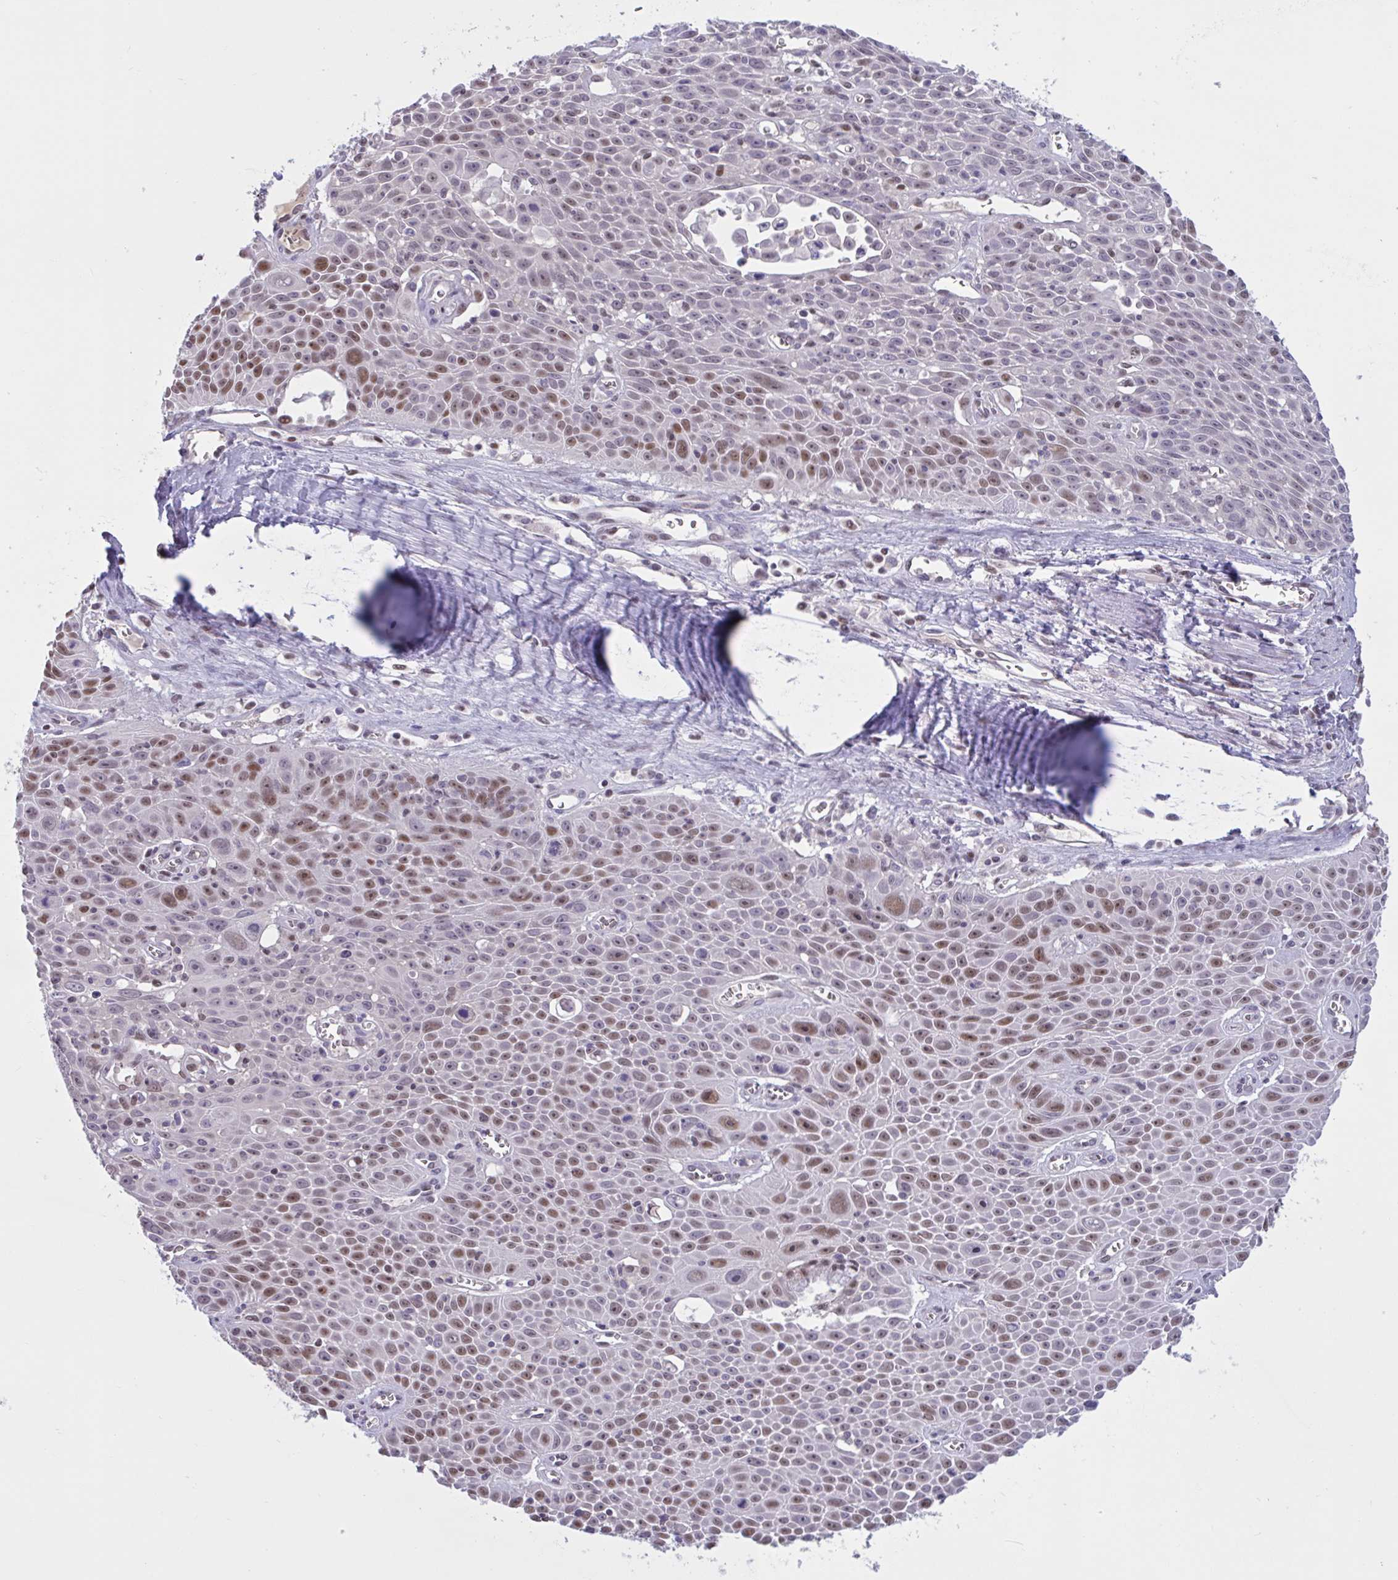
{"staining": {"intensity": "moderate", "quantity": "25%-75%", "location": "nuclear"}, "tissue": "lung cancer", "cell_type": "Tumor cells", "image_type": "cancer", "snomed": [{"axis": "morphology", "description": "Squamous cell carcinoma, NOS"}, {"axis": "morphology", "description": "Squamous cell carcinoma, metastatic, NOS"}, {"axis": "topography", "description": "Lymph node"}, {"axis": "topography", "description": "Lung"}], "caption": "Immunohistochemical staining of human lung metastatic squamous cell carcinoma exhibits medium levels of moderate nuclear positivity in approximately 25%-75% of tumor cells.", "gene": "RBL1", "patient": {"sex": "female", "age": 62}}